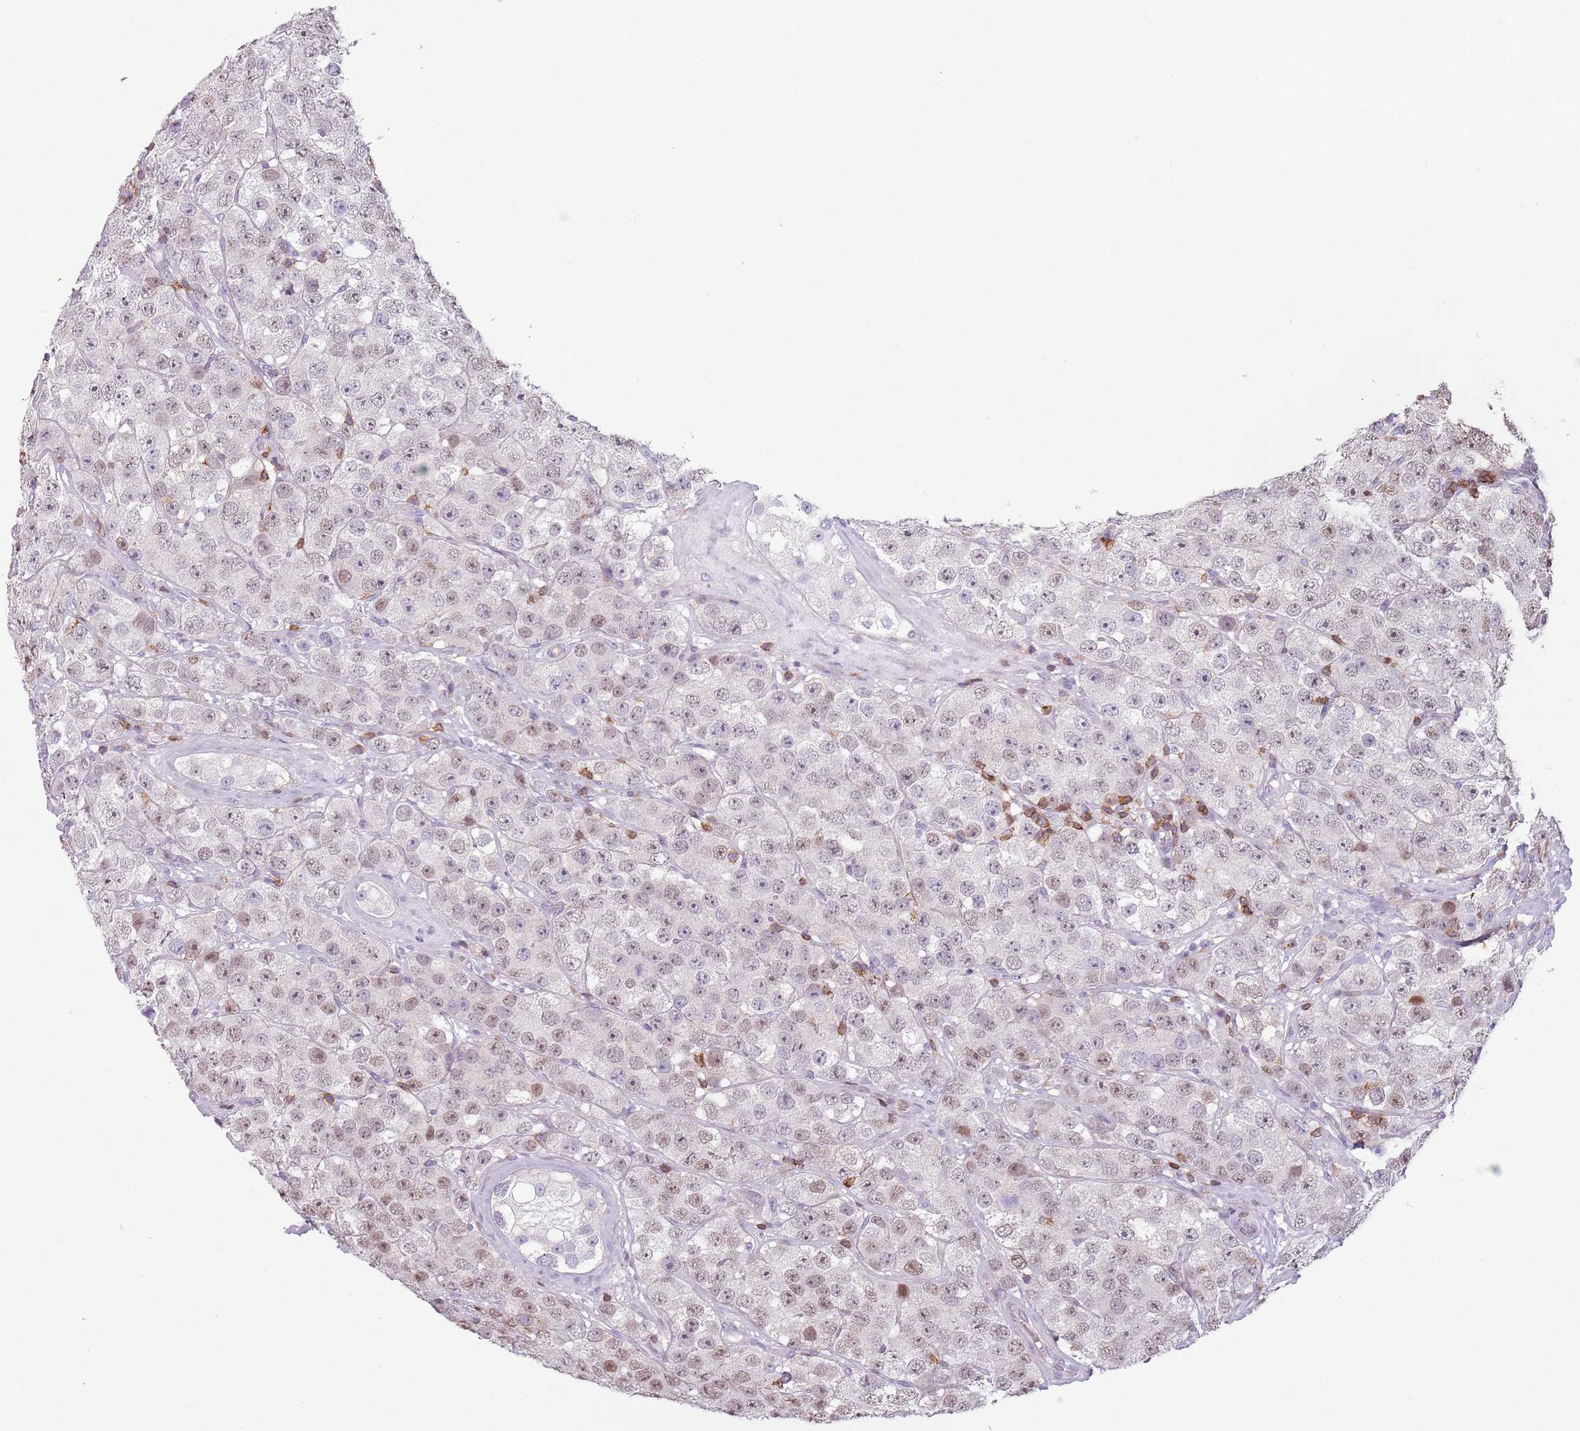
{"staining": {"intensity": "weak", "quantity": "25%-75%", "location": "nuclear"}, "tissue": "testis cancer", "cell_type": "Tumor cells", "image_type": "cancer", "snomed": [{"axis": "morphology", "description": "Seminoma, NOS"}, {"axis": "topography", "description": "Testis"}], "caption": "There is low levels of weak nuclear positivity in tumor cells of testis seminoma, as demonstrated by immunohistochemical staining (brown color).", "gene": "ZNF583", "patient": {"sex": "male", "age": 28}}